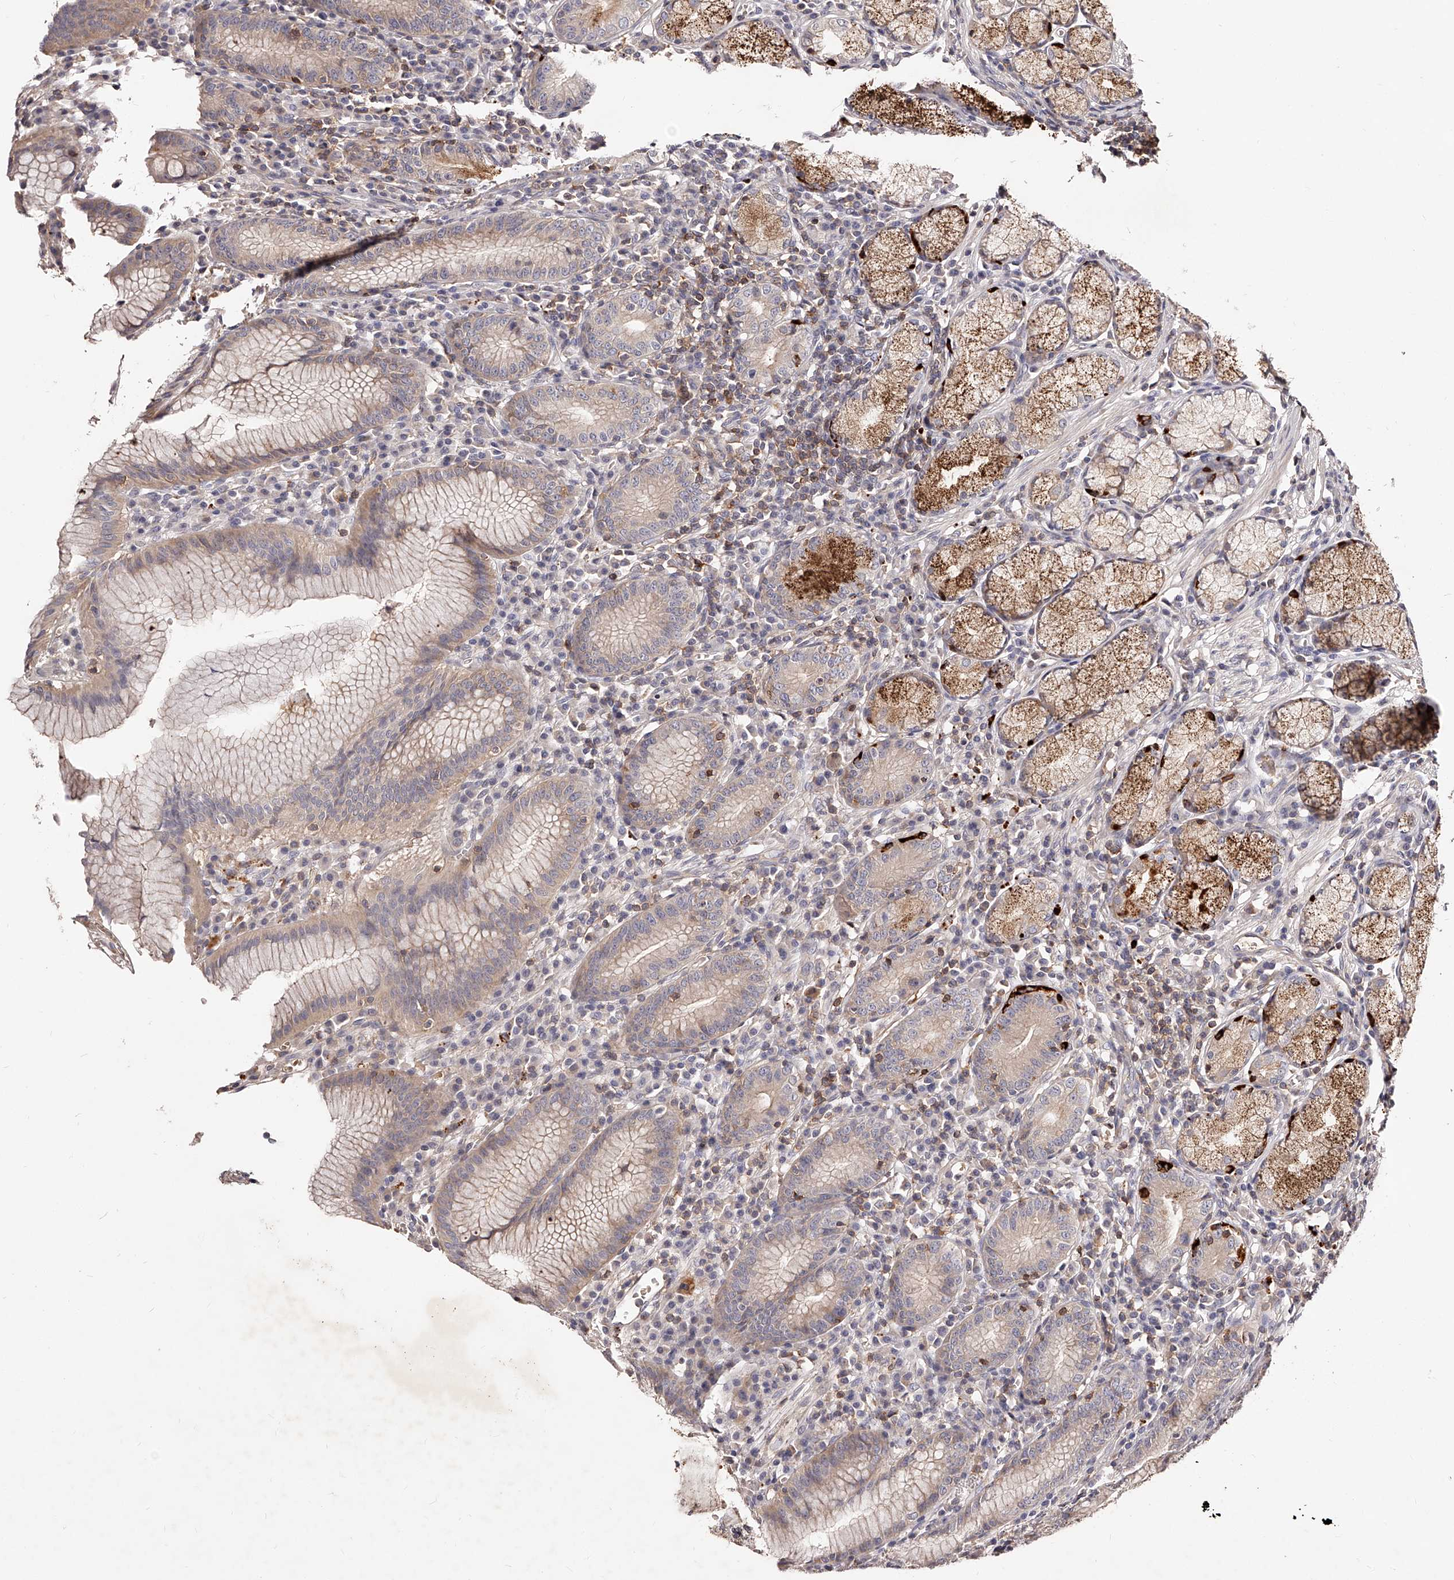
{"staining": {"intensity": "moderate", "quantity": "<25%", "location": "cytoplasmic/membranous"}, "tissue": "stomach", "cell_type": "Glandular cells", "image_type": "normal", "snomed": [{"axis": "morphology", "description": "Normal tissue, NOS"}, {"axis": "topography", "description": "Stomach"}], "caption": "Immunohistochemistry (IHC) of normal human stomach displays low levels of moderate cytoplasmic/membranous expression in approximately <25% of glandular cells. The protein of interest is stained brown, and the nuclei are stained in blue (DAB IHC with brightfield microscopy, high magnification).", "gene": "PHACTR1", "patient": {"sex": "male", "age": 55}}